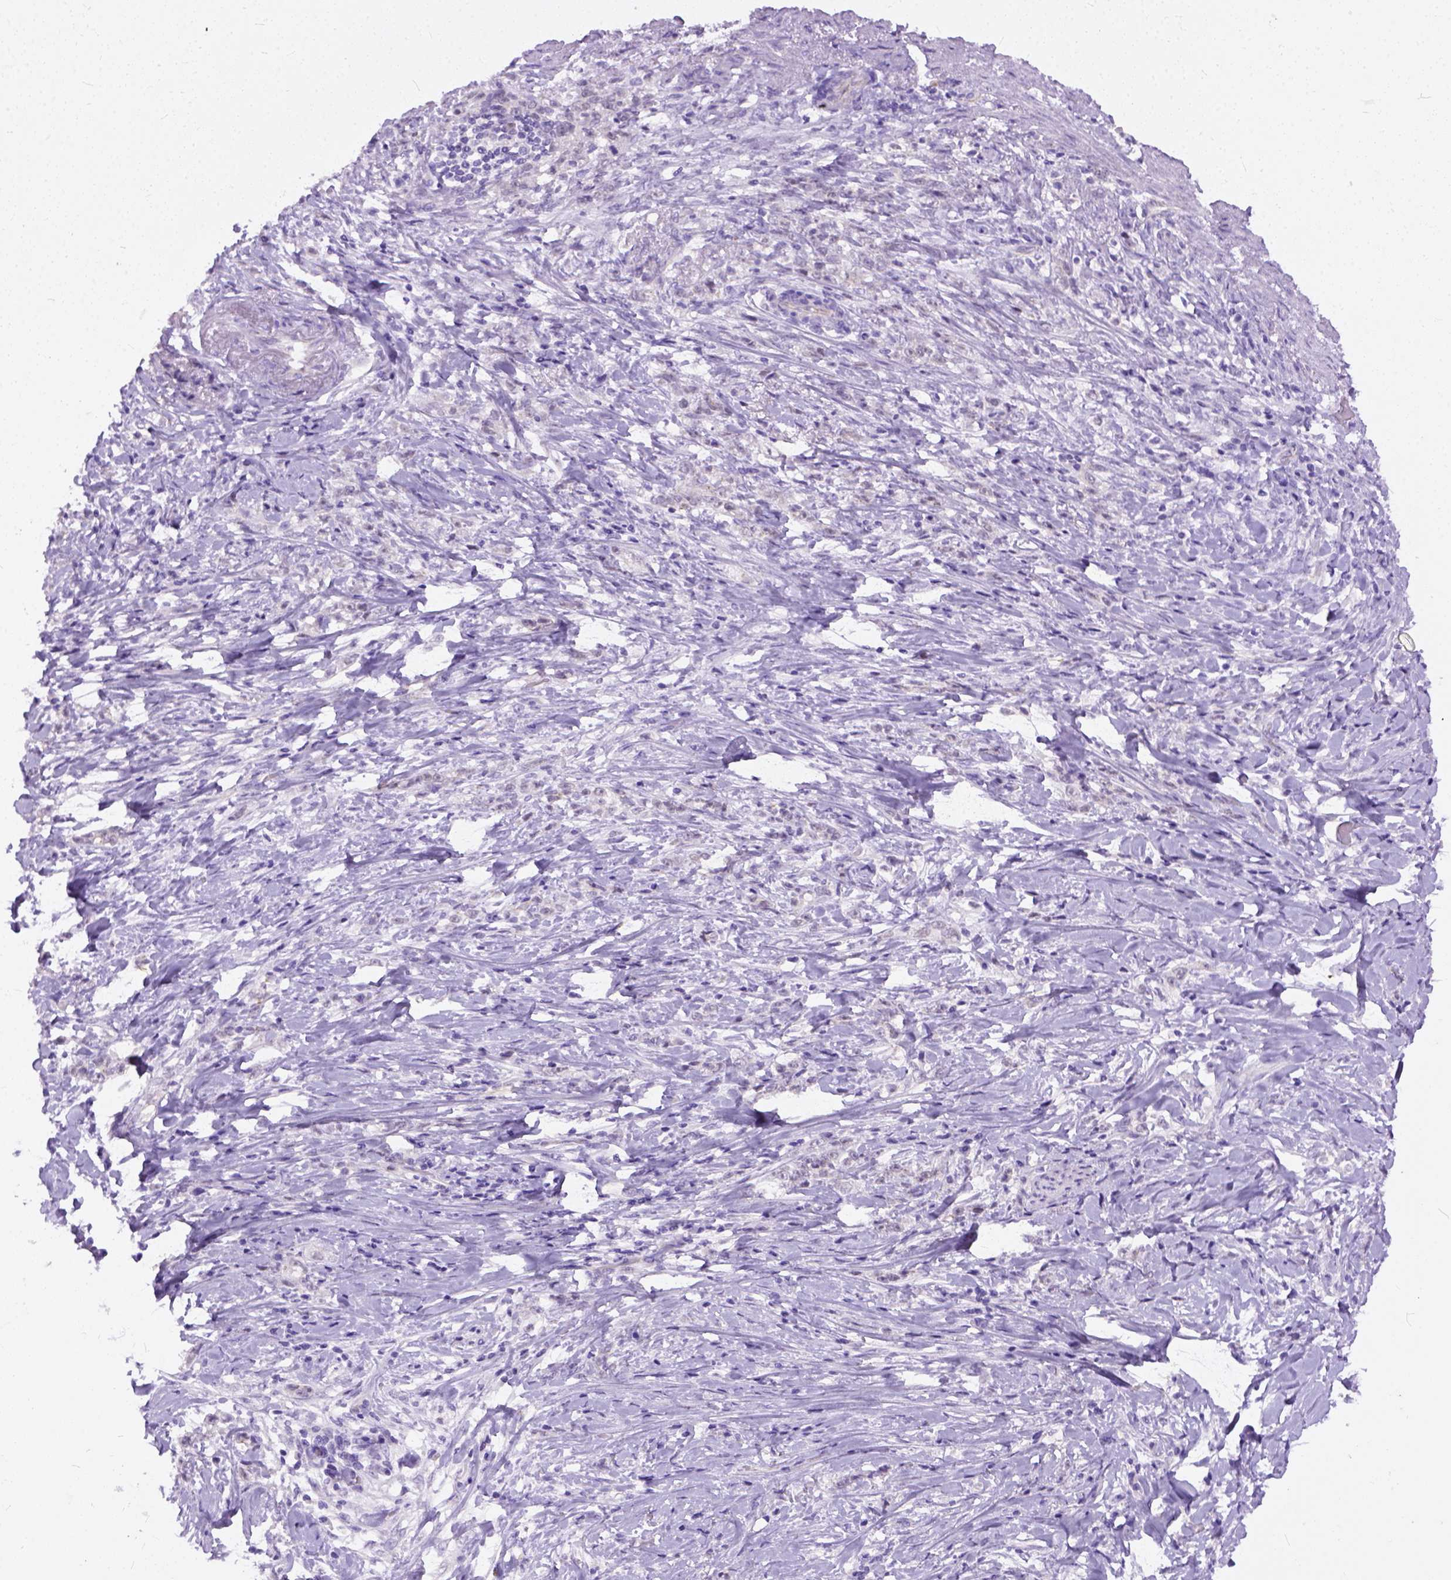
{"staining": {"intensity": "negative", "quantity": "none", "location": "none"}, "tissue": "stomach cancer", "cell_type": "Tumor cells", "image_type": "cancer", "snomed": [{"axis": "morphology", "description": "Adenocarcinoma, NOS"}, {"axis": "topography", "description": "Stomach, lower"}], "caption": "Tumor cells show no significant protein positivity in stomach cancer (adenocarcinoma).", "gene": "ADGRF1", "patient": {"sex": "male", "age": 88}}